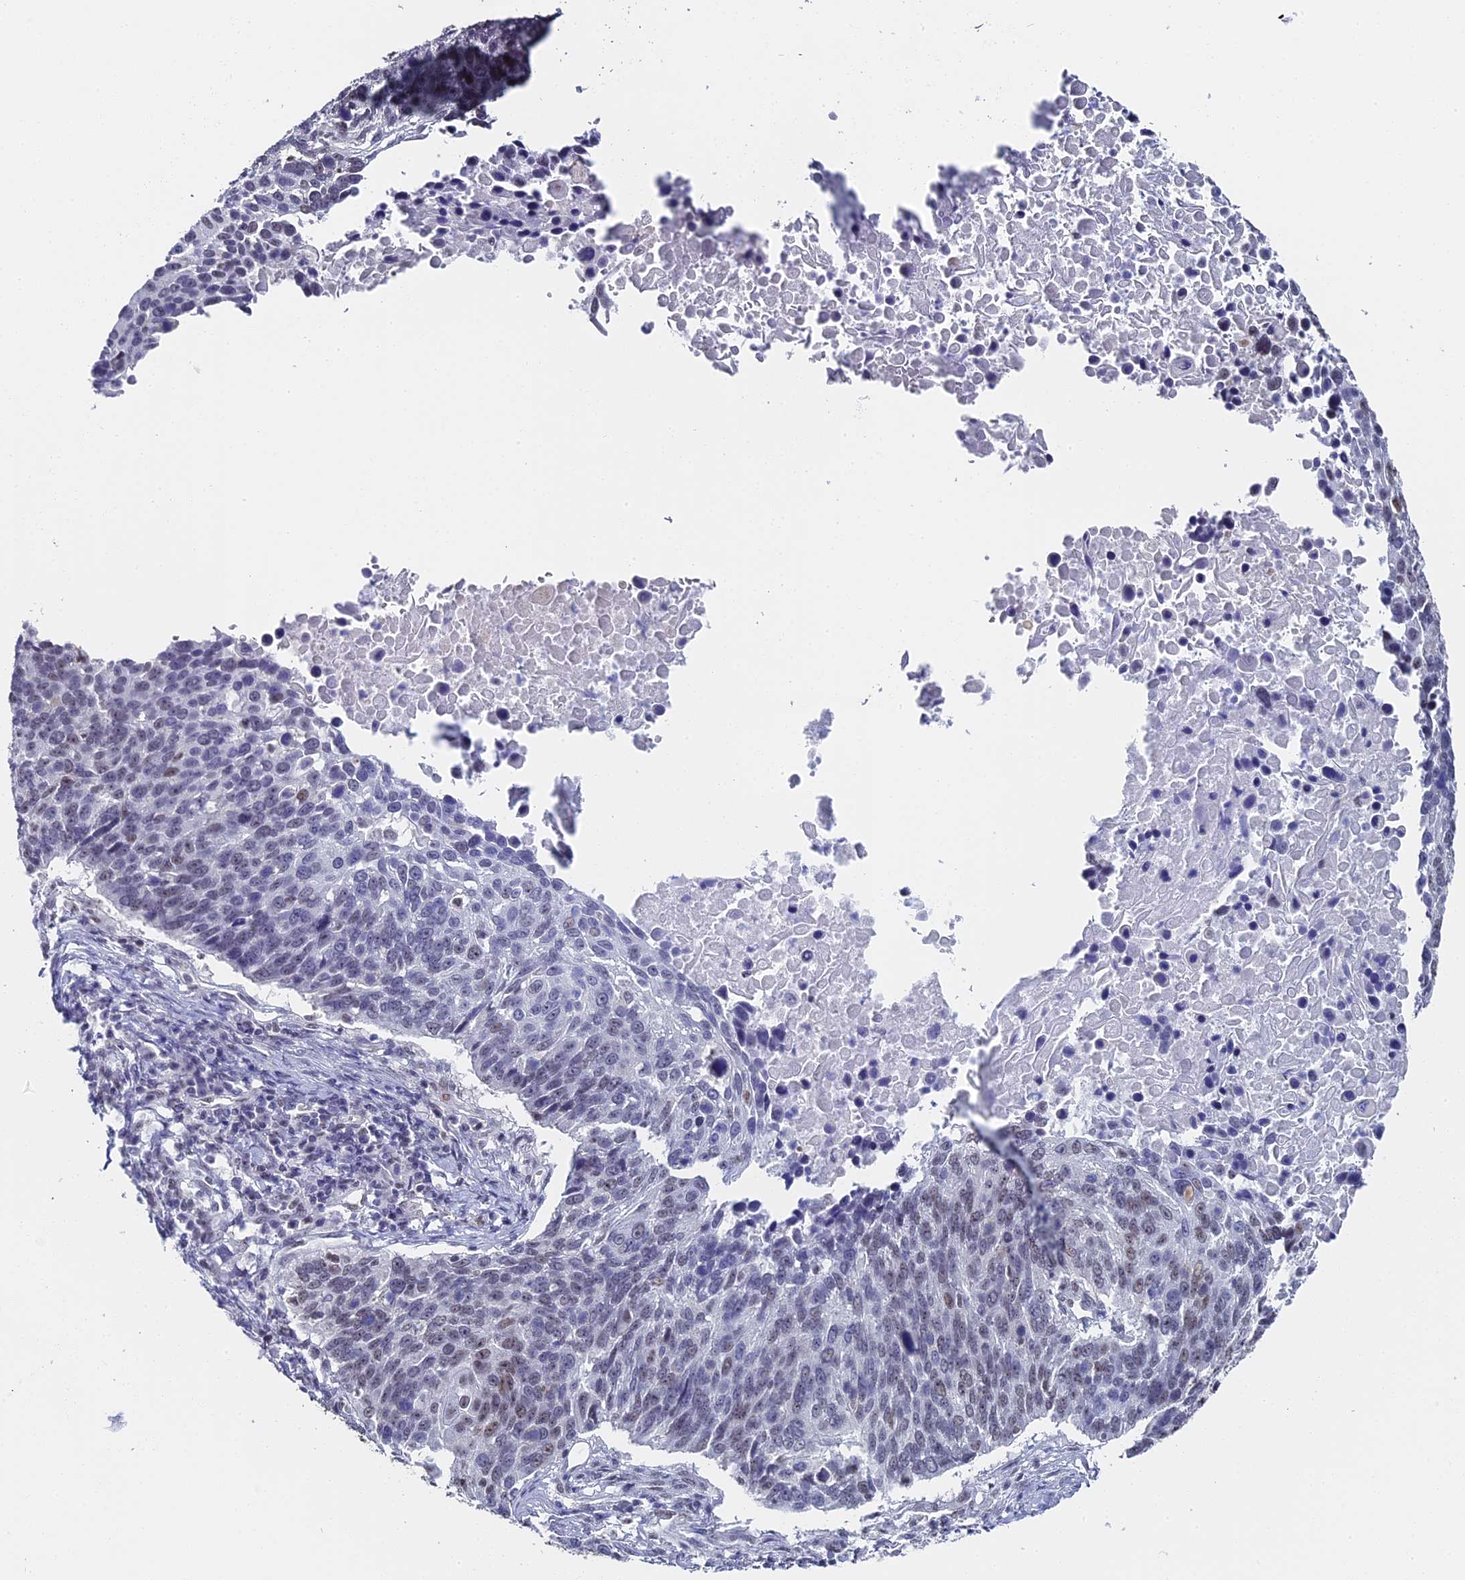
{"staining": {"intensity": "weak", "quantity": "25%-75%", "location": "nuclear"}, "tissue": "lung cancer", "cell_type": "Tumor cells", "image_type": "cancer", "snomed": [{"axis": "morphology", "description": "Normal tissue, NOS"}, {"axis": "morphology", "description": "Squamous cell carcinoma, NOS"}, {"axis": "topography", "description": "Lymph node"}, {"axis": "topography", "description": "Lung"}], "caption": "Immunohistochemical staining of lung cancer (squamous cell carcinoma) exhibits low levels of weak nuclear protein expression in about 25%-75% of tumor cells. (Brightfield microscopy of DAB IHC at high magnification).", "gene": "CD2BP2", "patient": {"sex": "male", "age": 66}}